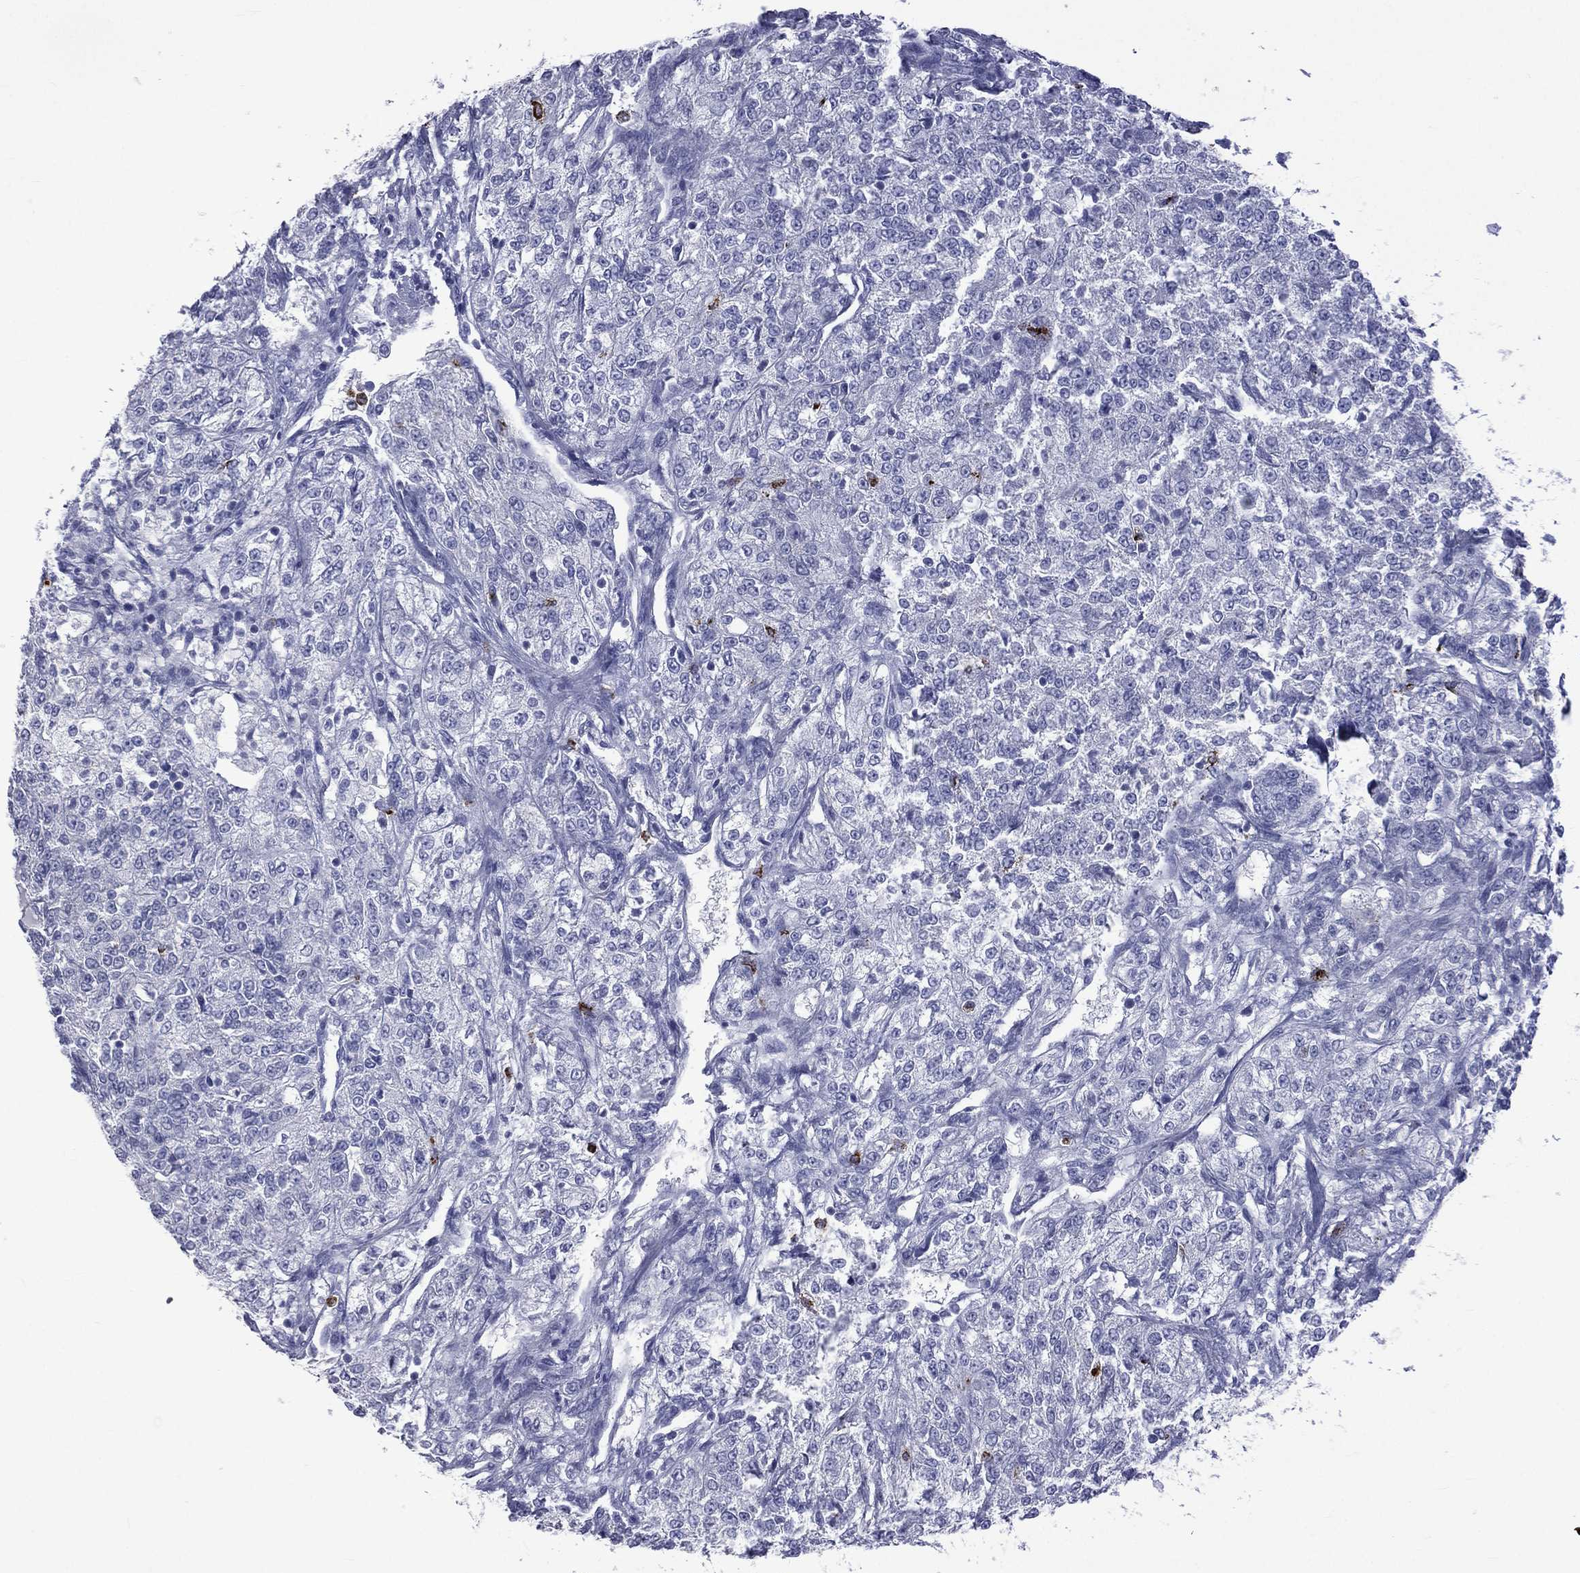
{"staining": {"intensity": "negative", "quantity": "none", "location": "none"}, "tissue": "renal cancer", "cell_type": "Tumor cells", "image_type": "cancer", "snomed": [{"axis": "morphology", "description": "Adenocarcinoma, NOS"}, {"axis": "topography", "description": "Kidney"}], "caption": "An image of human renal cancer (adenocarcinoma) is negative for staining in tumor cells.", "gene": "ELANE", "patient": {"sex": "female", "age": 63}}